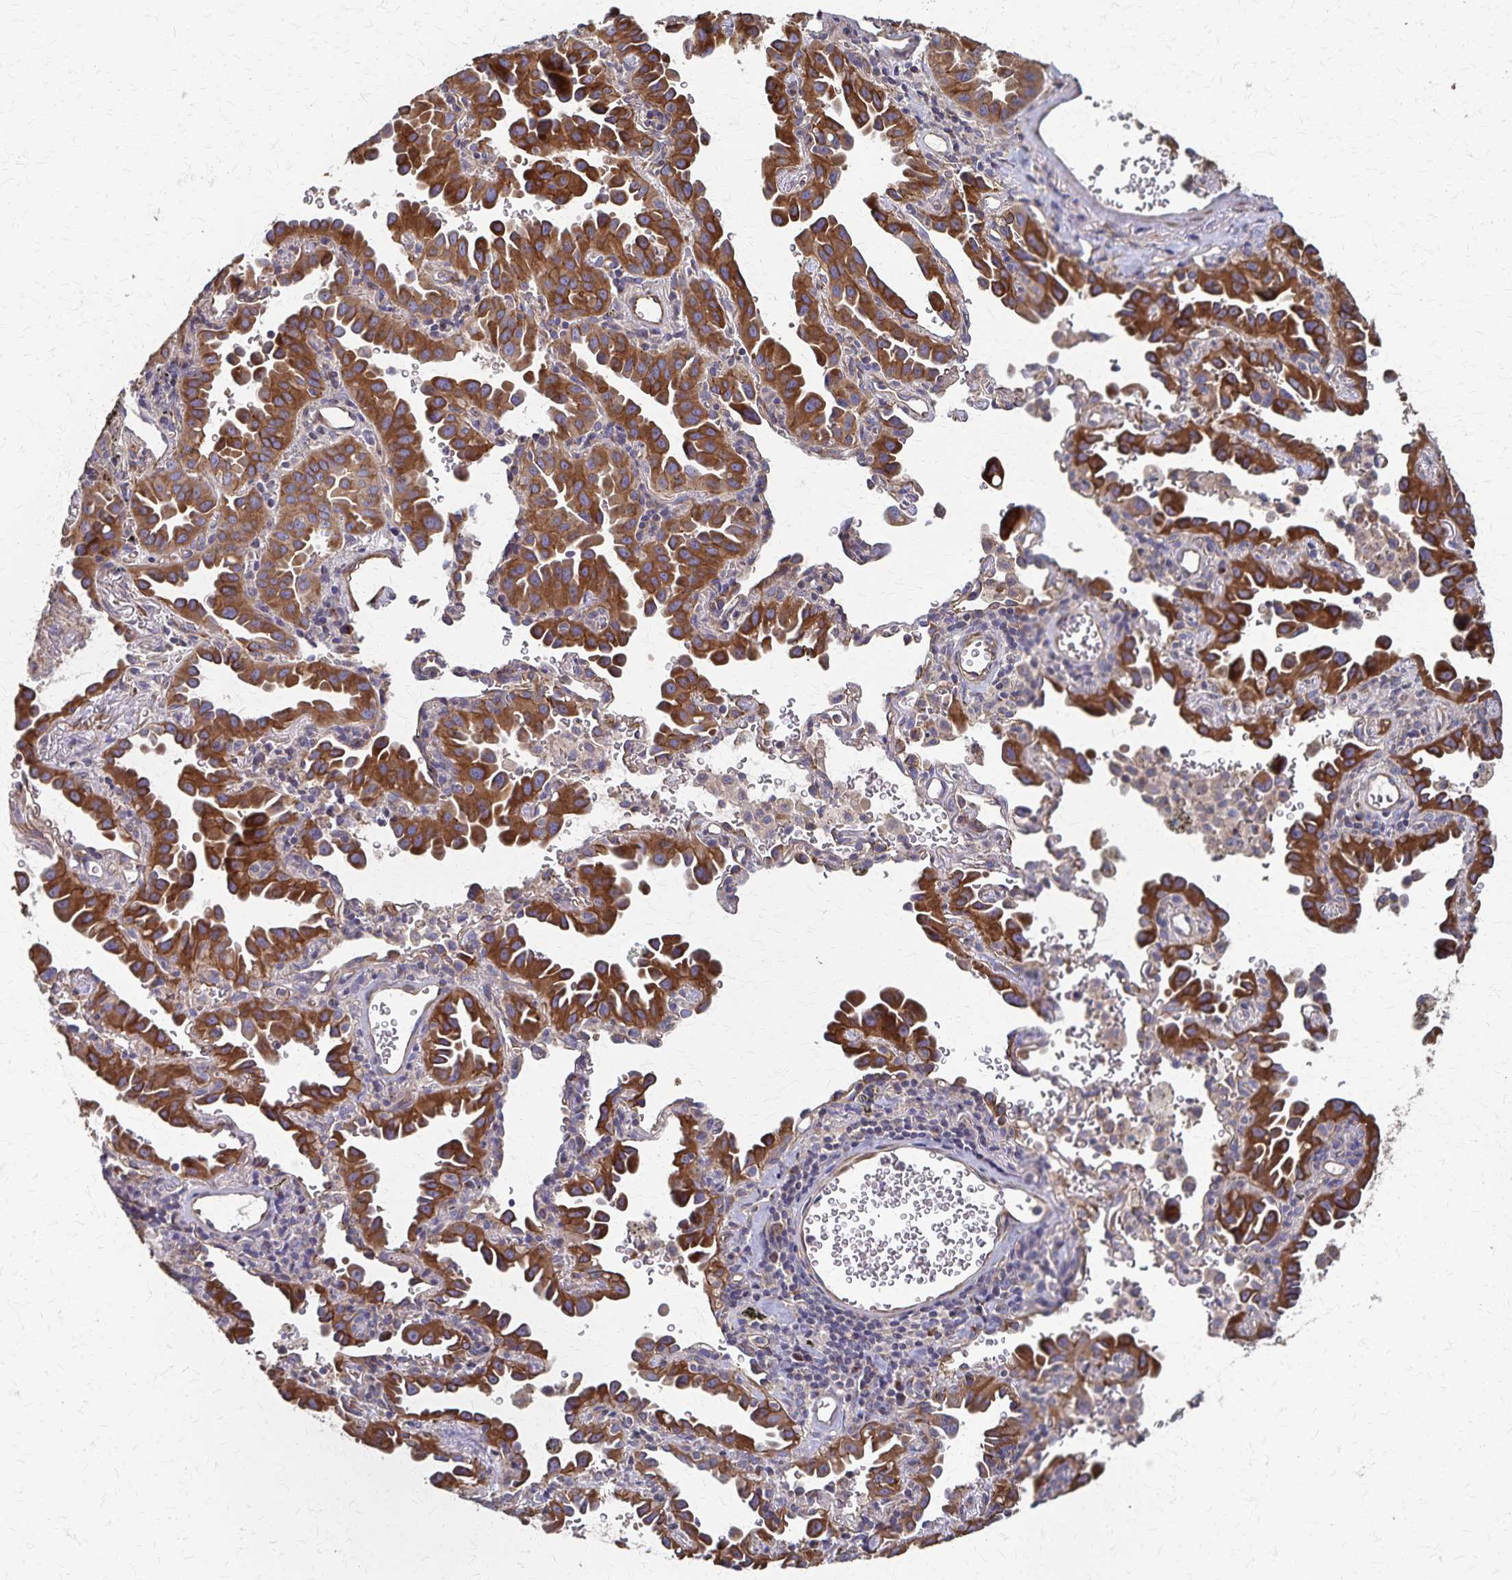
{"staining": {"intensity": "strong", "quantity": ">75%", "location": "cytoplasmic/membranous"}, "tissue": "lung cancer", "cell_type": "Tumor cells", "image_type": "cancer", "snomed": [{"axis": "morphology", "description": "Adenocarcinoma, NOS"}, {"axis": "topography", "description": "Lung"}], "caption": "Immunohistochemical staining of adenocarcinoma (lung) exhibits high levels of strong cytoplasmic/membranous positivity in about >75% of tumor cells.", "gene": "PGAP2", "patient": {"sex": "male", "age": 68}}